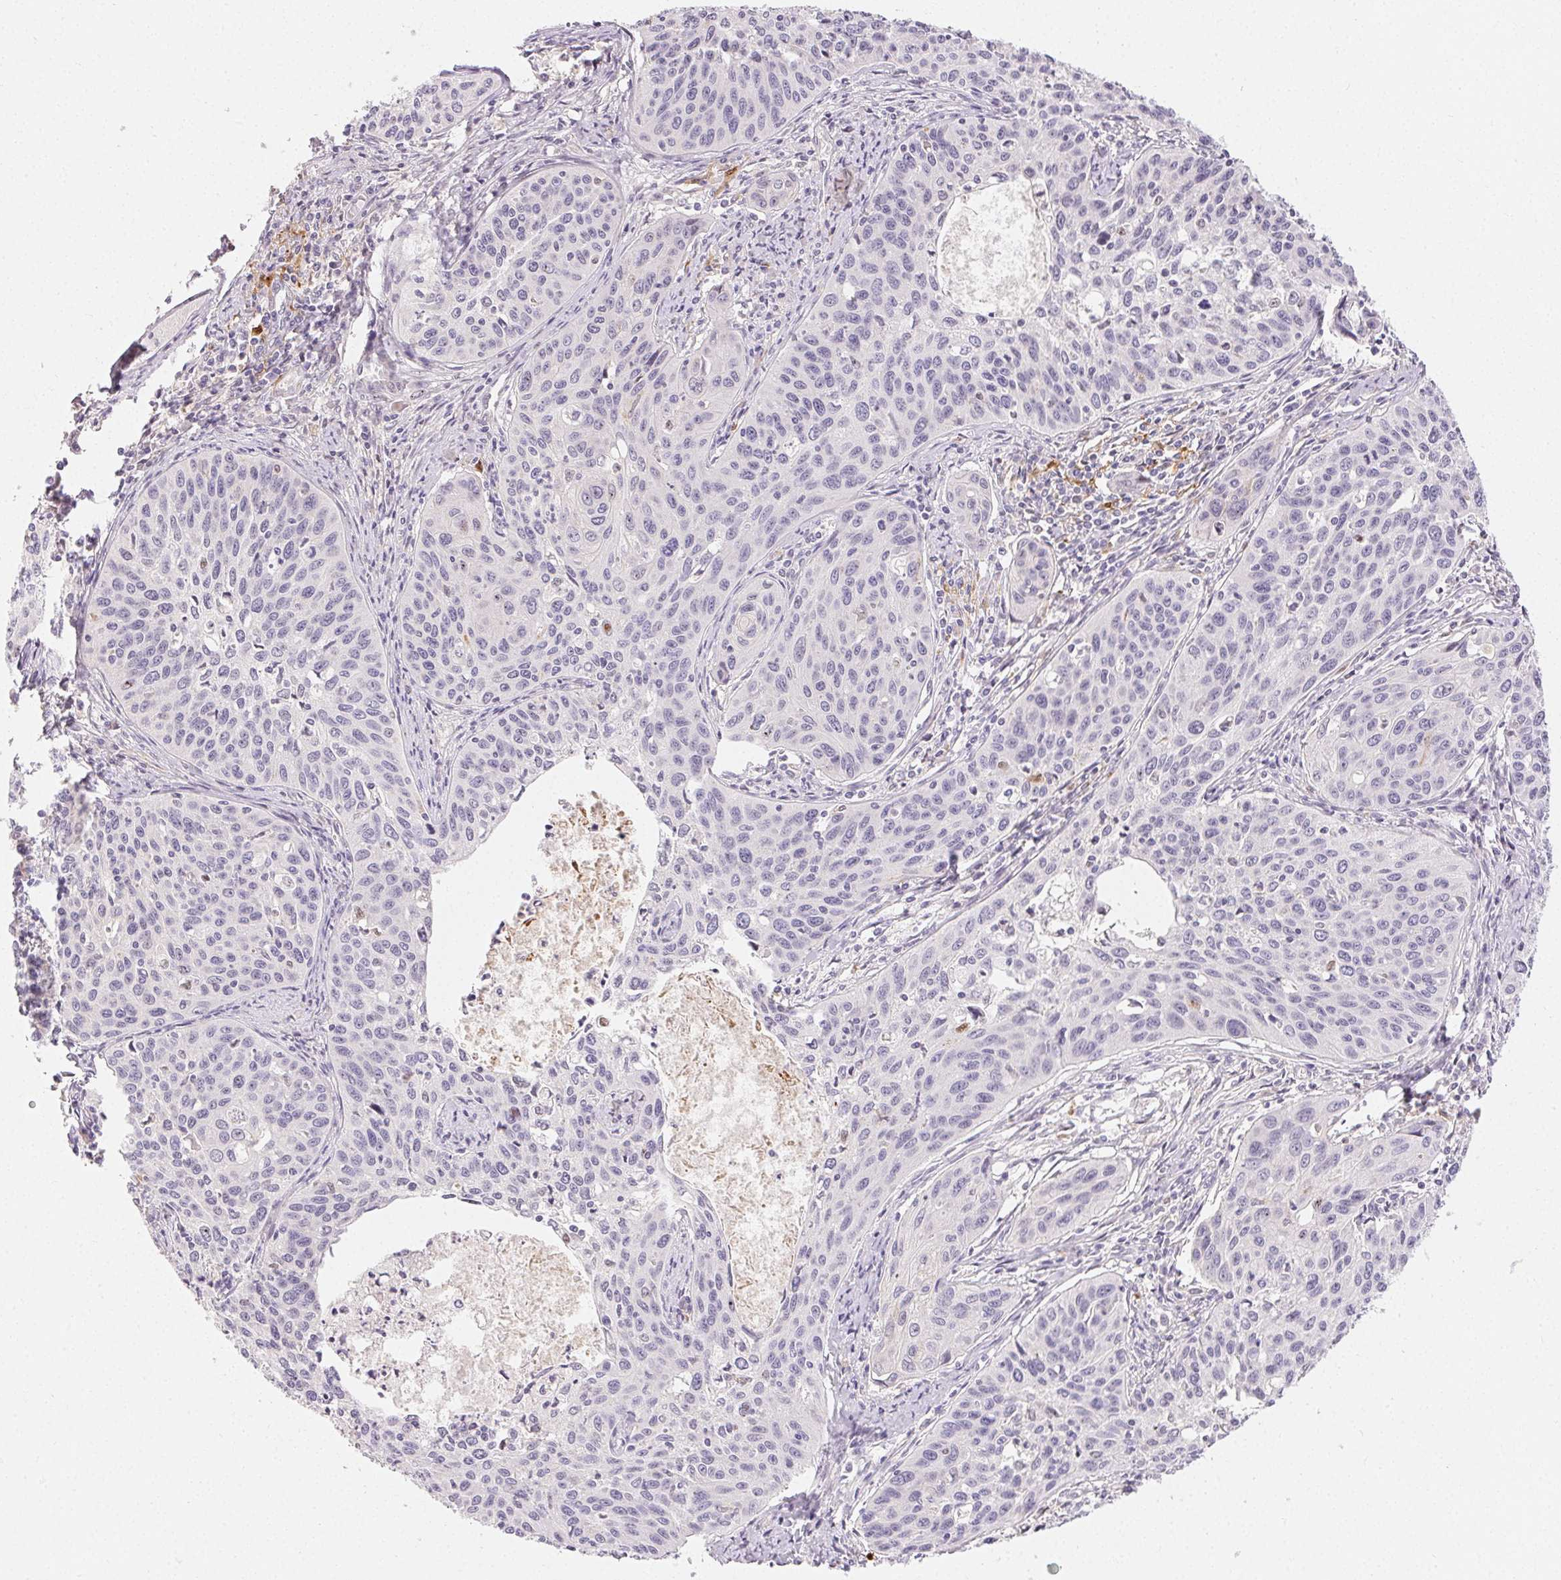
{"staining": {"intensity": "negative", "quantity": "none", "location": "none"}, "tissue": "cervical cancer", "cell_type": "Tumor cells", "image_type": "cancer", "snomed": [{"axis": "morphology", "description": "Squamous cell carcinoma, NOS"}, {"axis": "topography", "description": "Cervix"}], "caption": "Cervical cancer (squamous cell carcinoma) stained for a protein using immunohistochemistry demonstrates no staining tumor cells.", "gene": "RPGRIP1", "patient": {"sex": "female", "age": 31}}